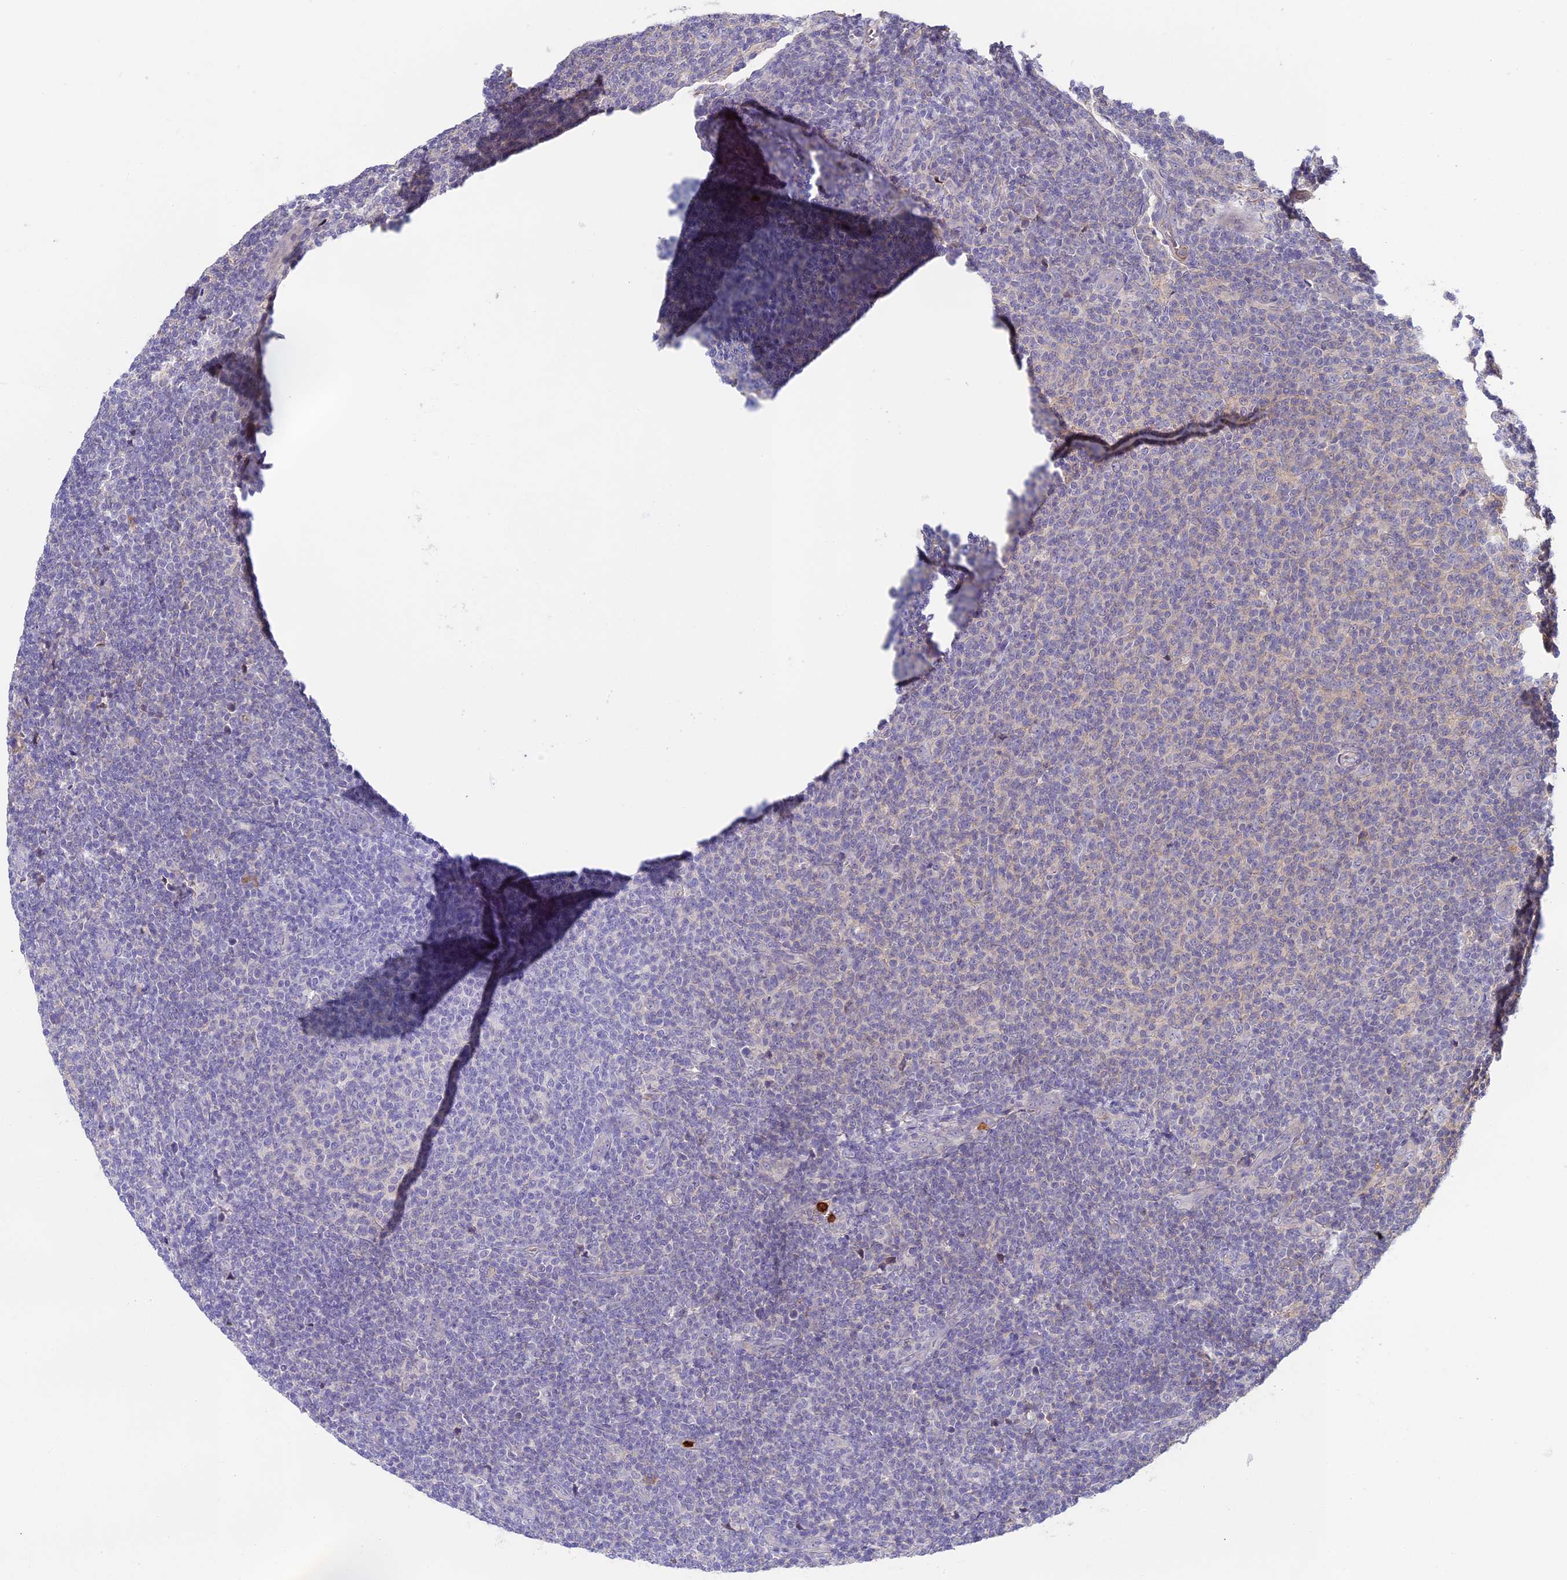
{"staining": {"intensity": "negative", "quantity": "none", "location": "none"}, "tissue": "lymphoma", "cell_type": "Tumor cells", "image_type": "cancer", "snomed": [{"axis": "morphology", "description": "Malignant lymphoma, non-Hodgkin's type, Low grade"}, {"axis": "topography", "description": "Lymph node"}], "caption": "IHC of human malignant lymphoma, non-Hodgkin's type (low-grade) reveals no expression in tumor cells.", "gene": "ADGRD1", "patient": {"sex": "male", "age": 66}}